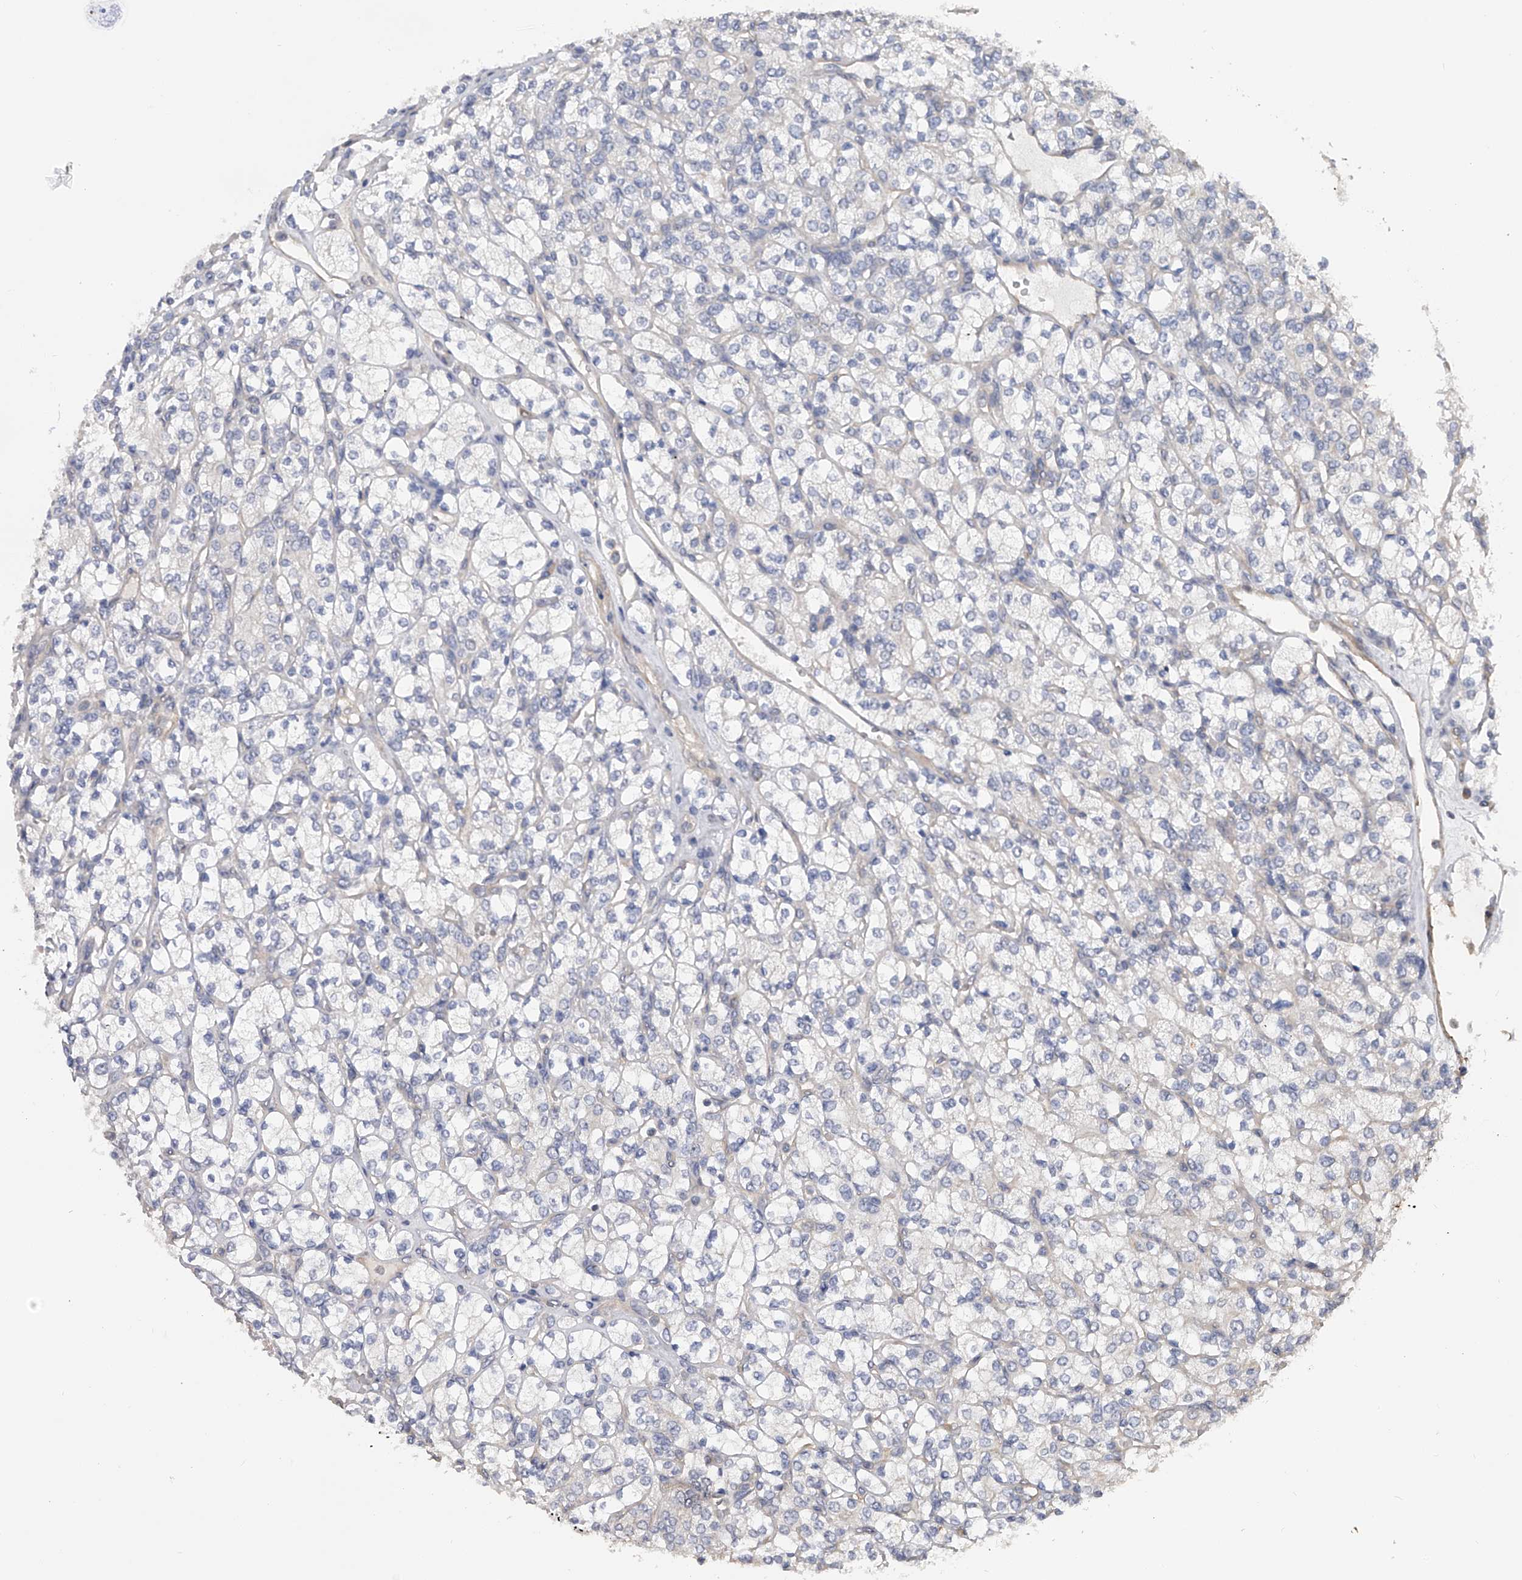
{"staining": {"intensity": "negative", "quantity": "none", "location": "none"}, "tissue": "renal cancer", "cell_type": "Tumor cells", "image_type": "cancer", "snomed": [{"axis": "morphology", "description": "Adenocarcinoma, NOS"}, {"axis": "topography", "description": "Kidney"}], "caption": "Immunohistochemistry (IHC) photomicrograph of renal cancer stained for a protein (brown), which reveals no staining in tumor cells.", "gene": "CFAP298", "patient": {"sex": "male", "age": 77}}